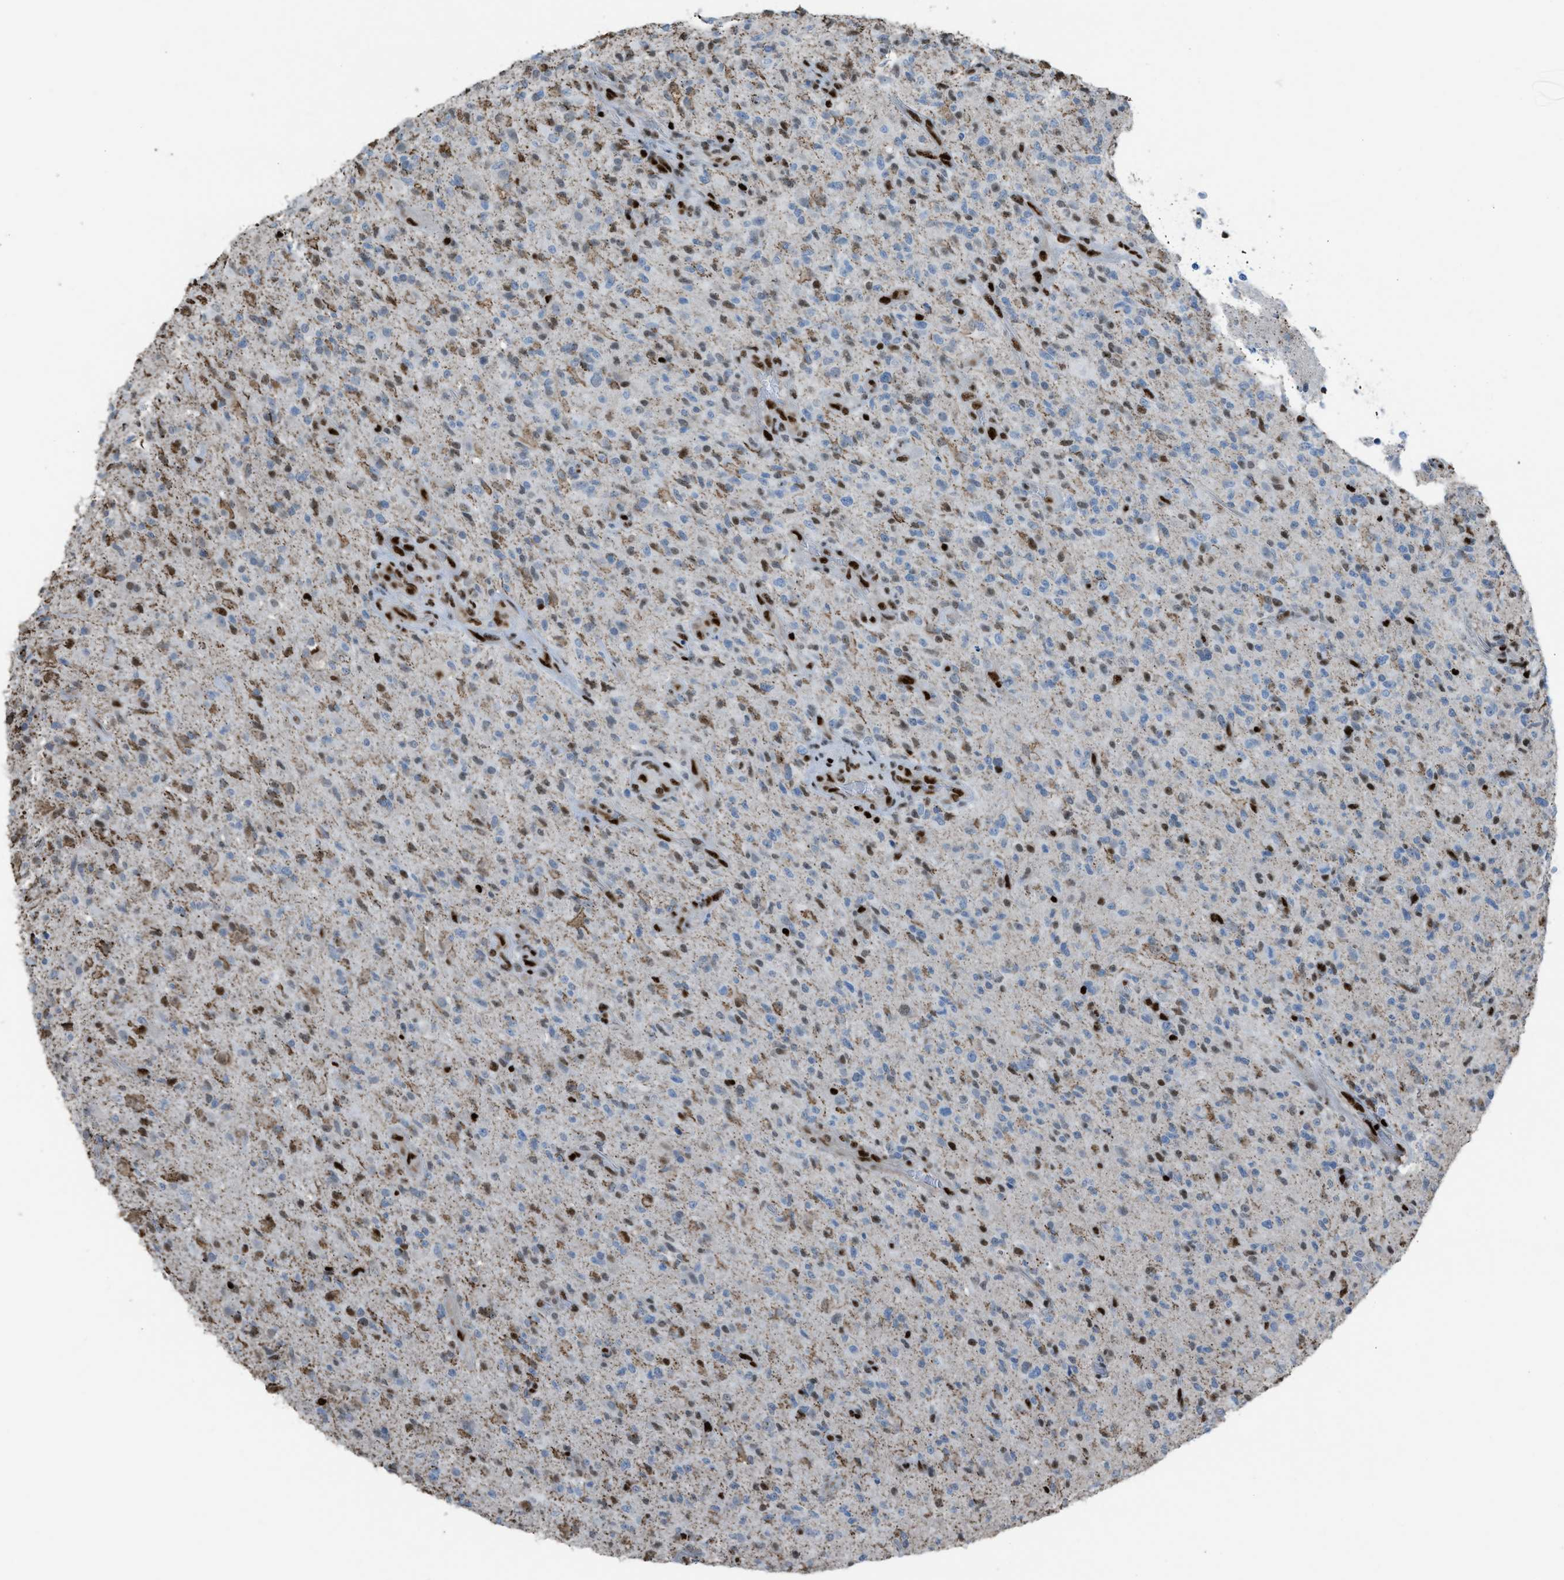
{"staining": {"intensity": "moderate", "quantity": "25%-75%", "location": "nuclear"}, "tissue": "glioma", "cell_type": "Tumor cells", "image_type": "cancer", "snomed": [{"axis": "morphology", "description": "Glioma, malignant, High grade"}, {"axis": "topography", "description": "Brain"}], "caption": "Brown immunohistochemical staining in human high-grade glioma (malignant) shows moderate nuclear expression in about 25%-75% of tumor cells.", "gene": "SLFN5", "patient": {"sex": "male", "age": 71}}